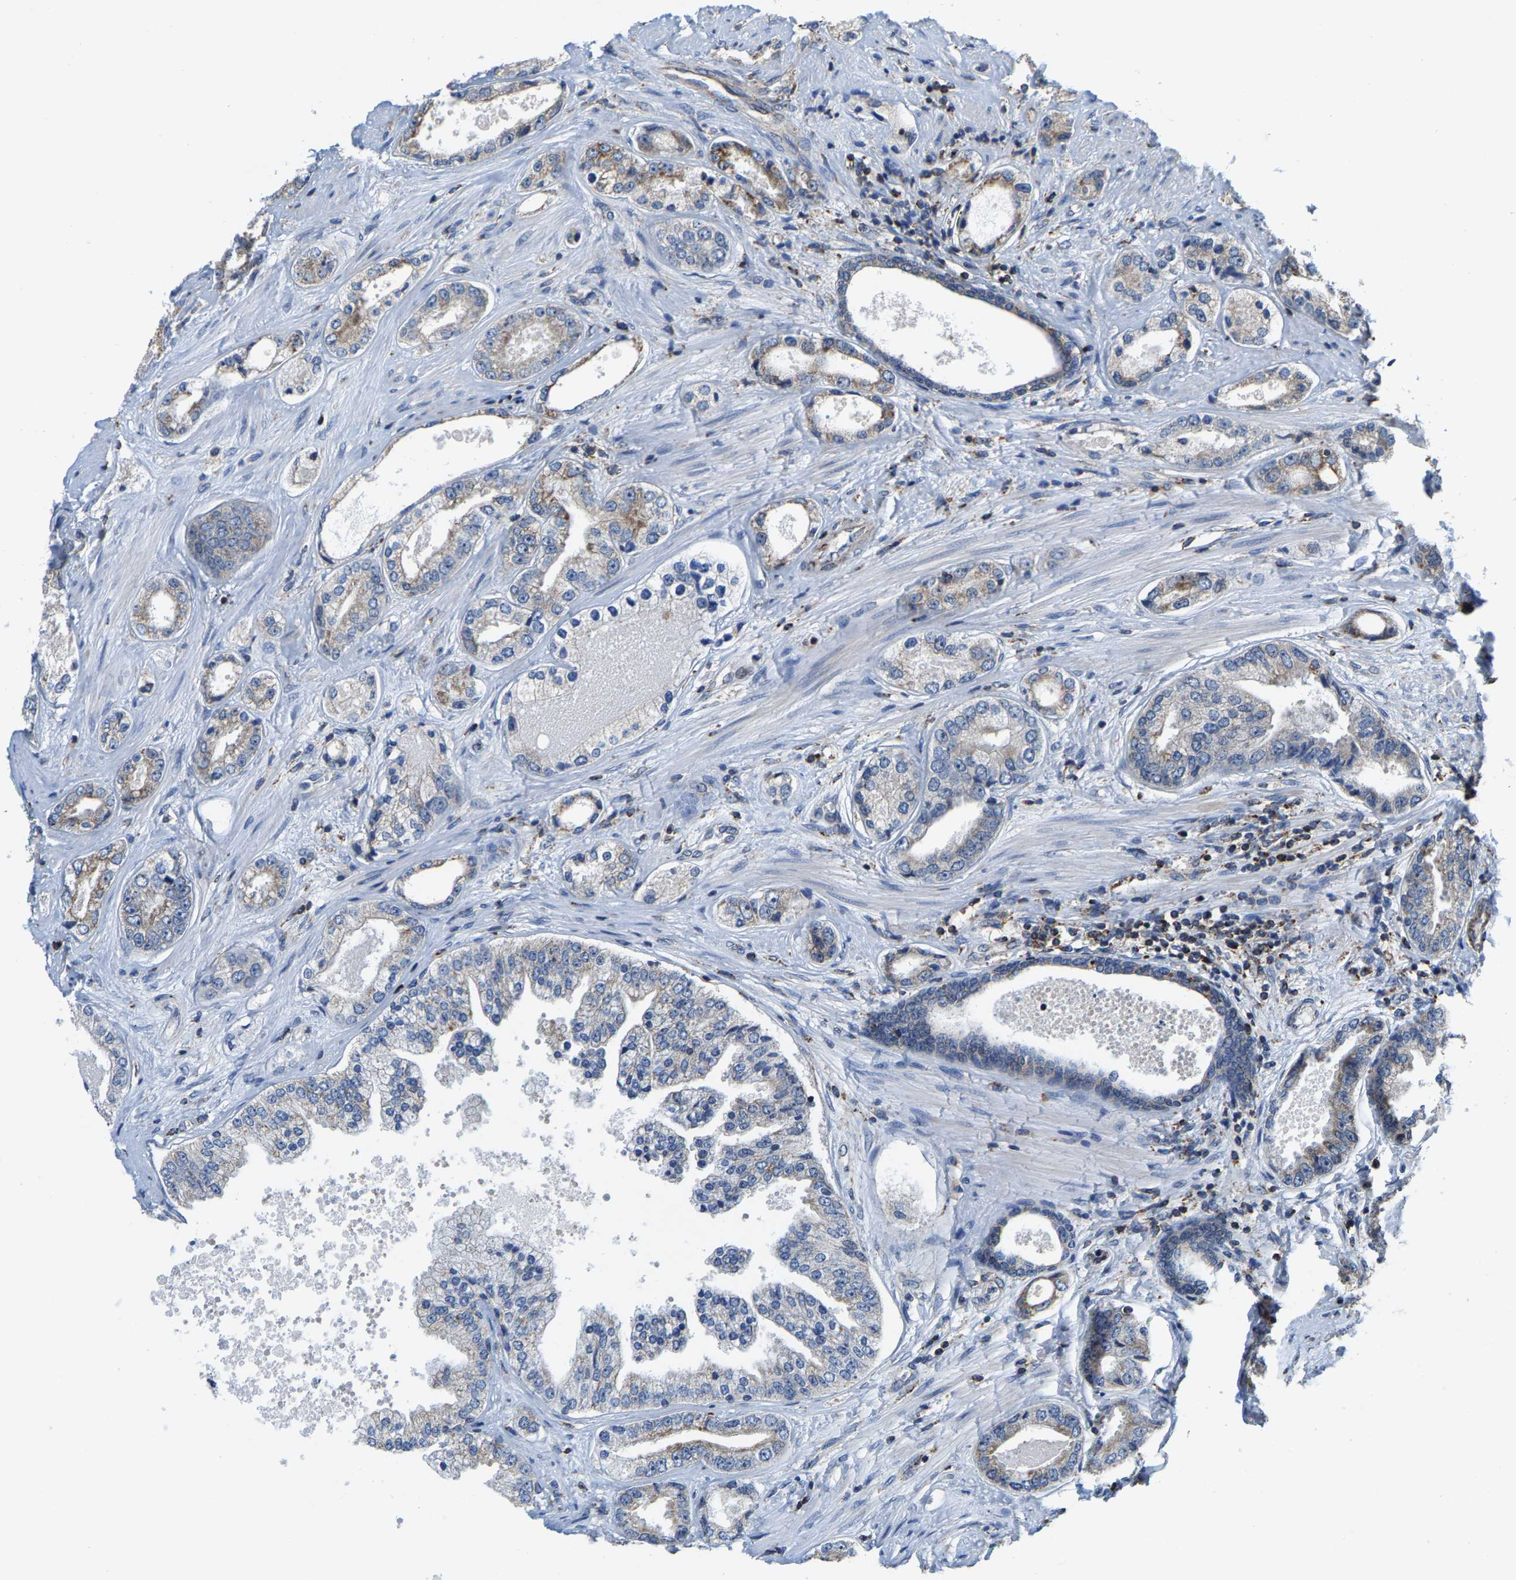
{"staining": {"intensity": "weak", "quantity": "25%-75%", "location": "cytoplasmic/membranous"}, "tissue": "prostate cancer", "cell_type": "Tumor cells", "image_type": "cancer", "snomed": [{"axis": "morphology", "description": "Adenocarcinoma, High grade"}, {"axis": "topography", "description": "Prostate"}], "caption": "Immunohistochemical staining of human high-grade adenocarcinoma (prostate) displays low levels of weak cytoplasmic/membranous positivity in about 25%-75% of tumor cells.", "gene": "SHMT2", "patient": {"sex": "male", "age": 61}}